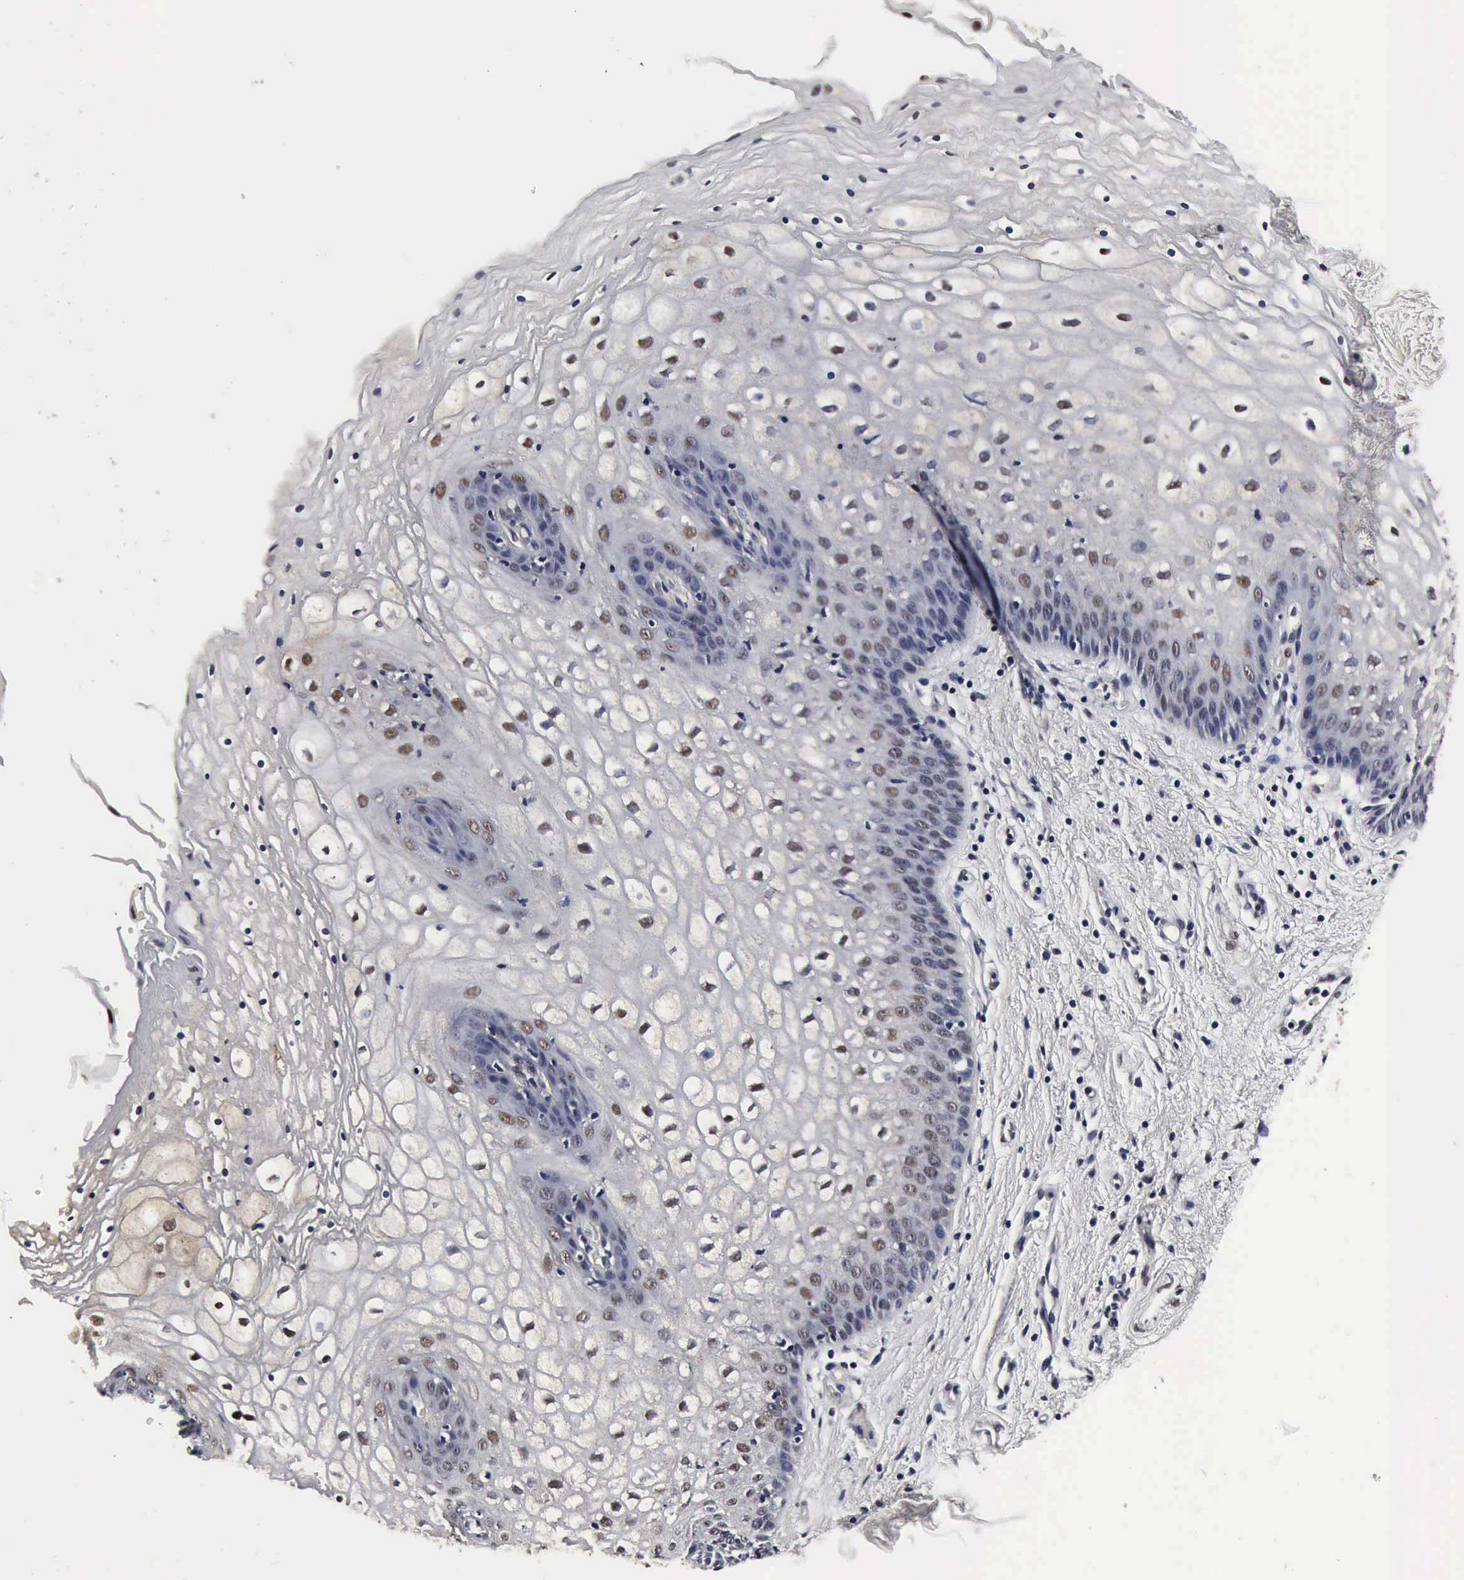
{"staining": {"intensity": "moderate", "quantity": "25%-75%", "location": "nuclear"}, "tissue": "vagina", "cell_type": "Squamous epithelial cells", "image_type": "normal", "snomed": [{"axis": "morphology", "description": "Normal tissue, NOS"}, {"axis": "topography", "description": "Vagina"}], "caption": "This micrograph displays IHC staining of unremarkable human vagina, with medium moderate nuclear staining in about 25%-75% of squamous epithelial cells.", "gene": "UBC", "patient": {"sex": "female", "age": 34}}